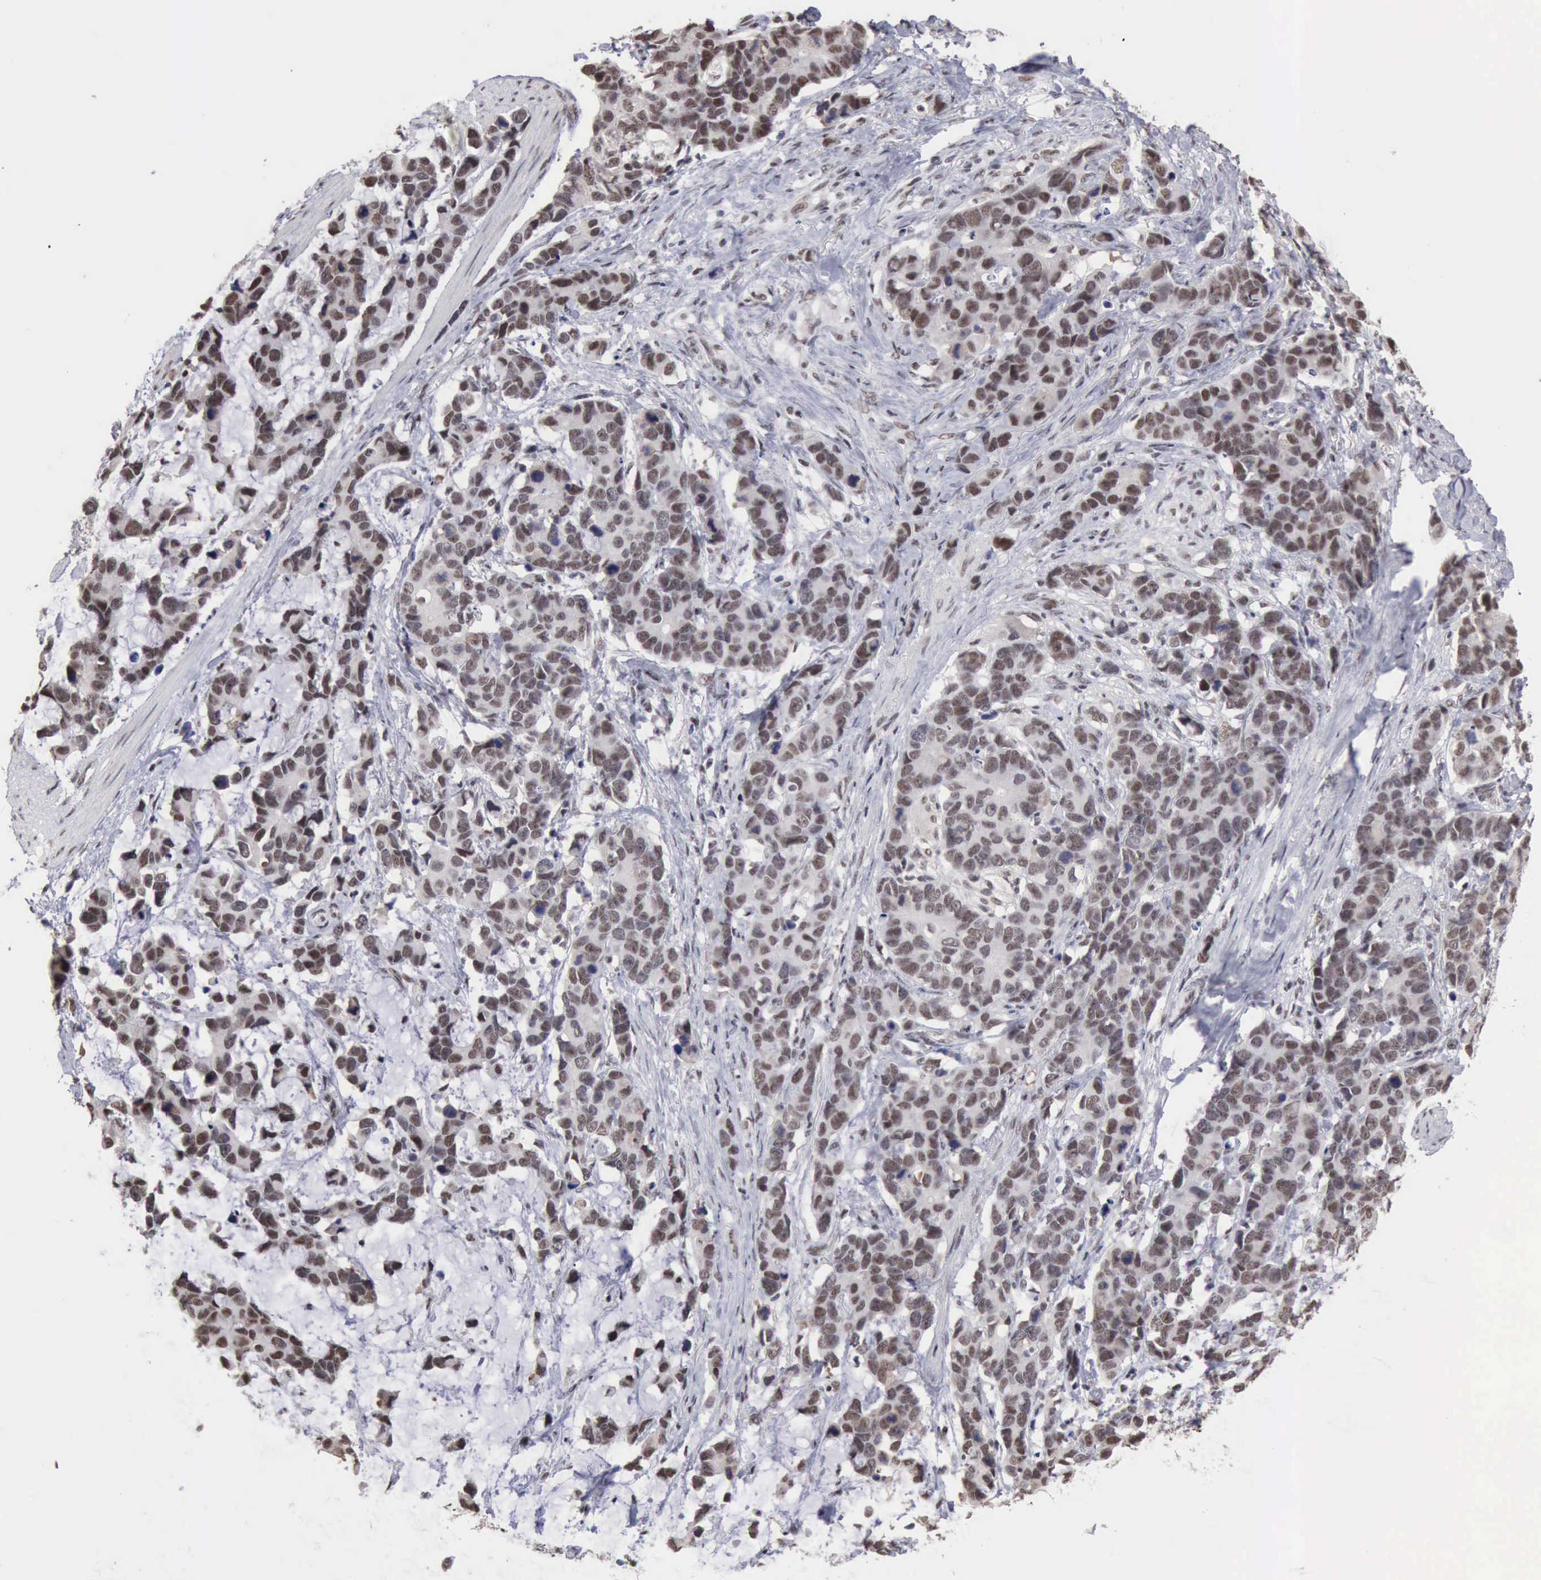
{"staining": {"intensity": "weak", "quantity": "25%-75%", "location": "nuclear"}, "tissue": "stomach cancer", "cell_type": "Tumor cells", "image_type": "cancer", "snomed": [{"axis": "morphology", "description": "Adenocarcinoma, NOS"}, {"axis": "topography", "description": "Stomach, upper"}], "caption": "Protein staining by immunohistochemistry demonstrates weak nuclear expression in about 25%-75% of tumor cells in stomach adenocarcinoma.", "gene": "TAF1", "patient": {"sex": "male", "age": 71}}